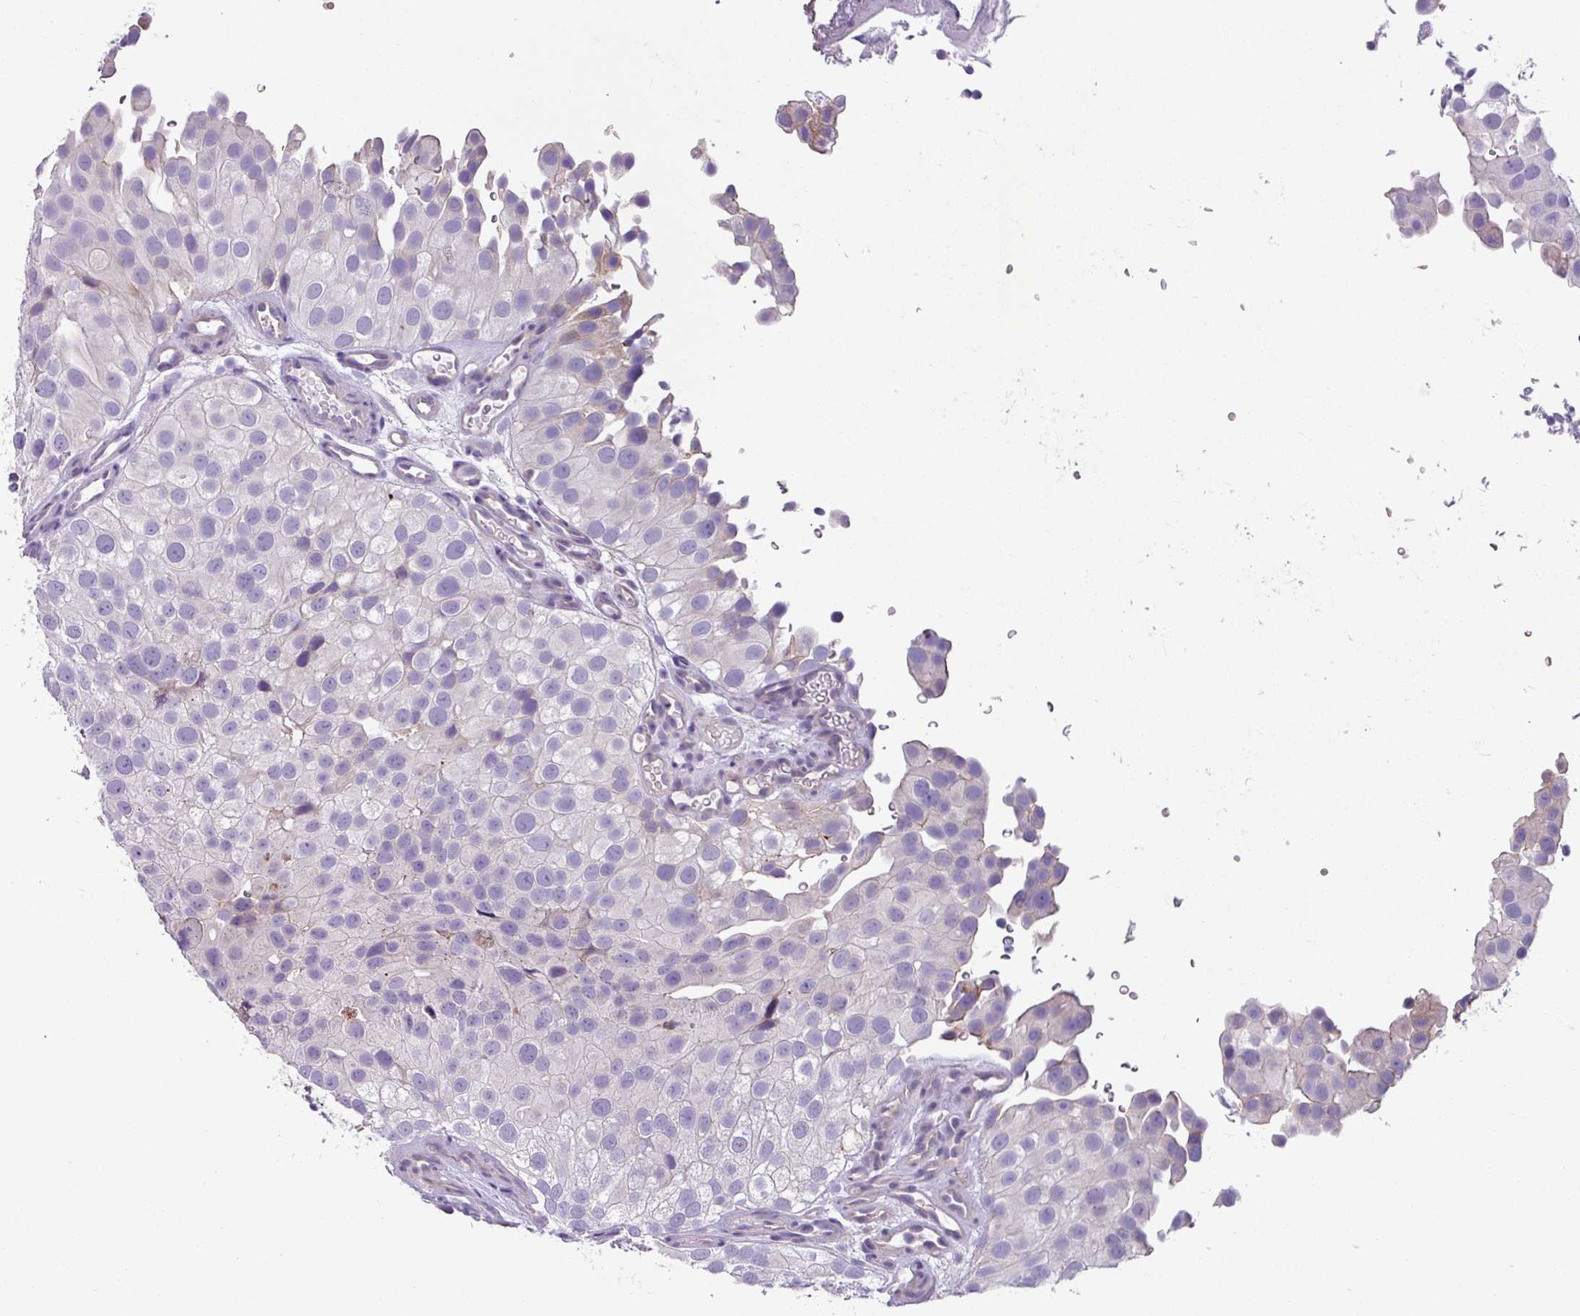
{"staining": {"intensity": "negative", "quantity": "none", "location": "none"}, "tissue": "urothelial cancer", "cell_type": "Tumor cells", "image_type": "cancer", "snomed": [{"axis": "morphology", "description": "Urothelial carcinoma, Low grade"}, {"axis": "topography", "description": "Urinary bladder"}], "caption": "Immunohistochemical staining of human low-grade urothelial carcinoma exhibits no significant positivity in tumor cells.", "gene": "TMEM178B", "patient": {"sex": "male", "age": 78}}